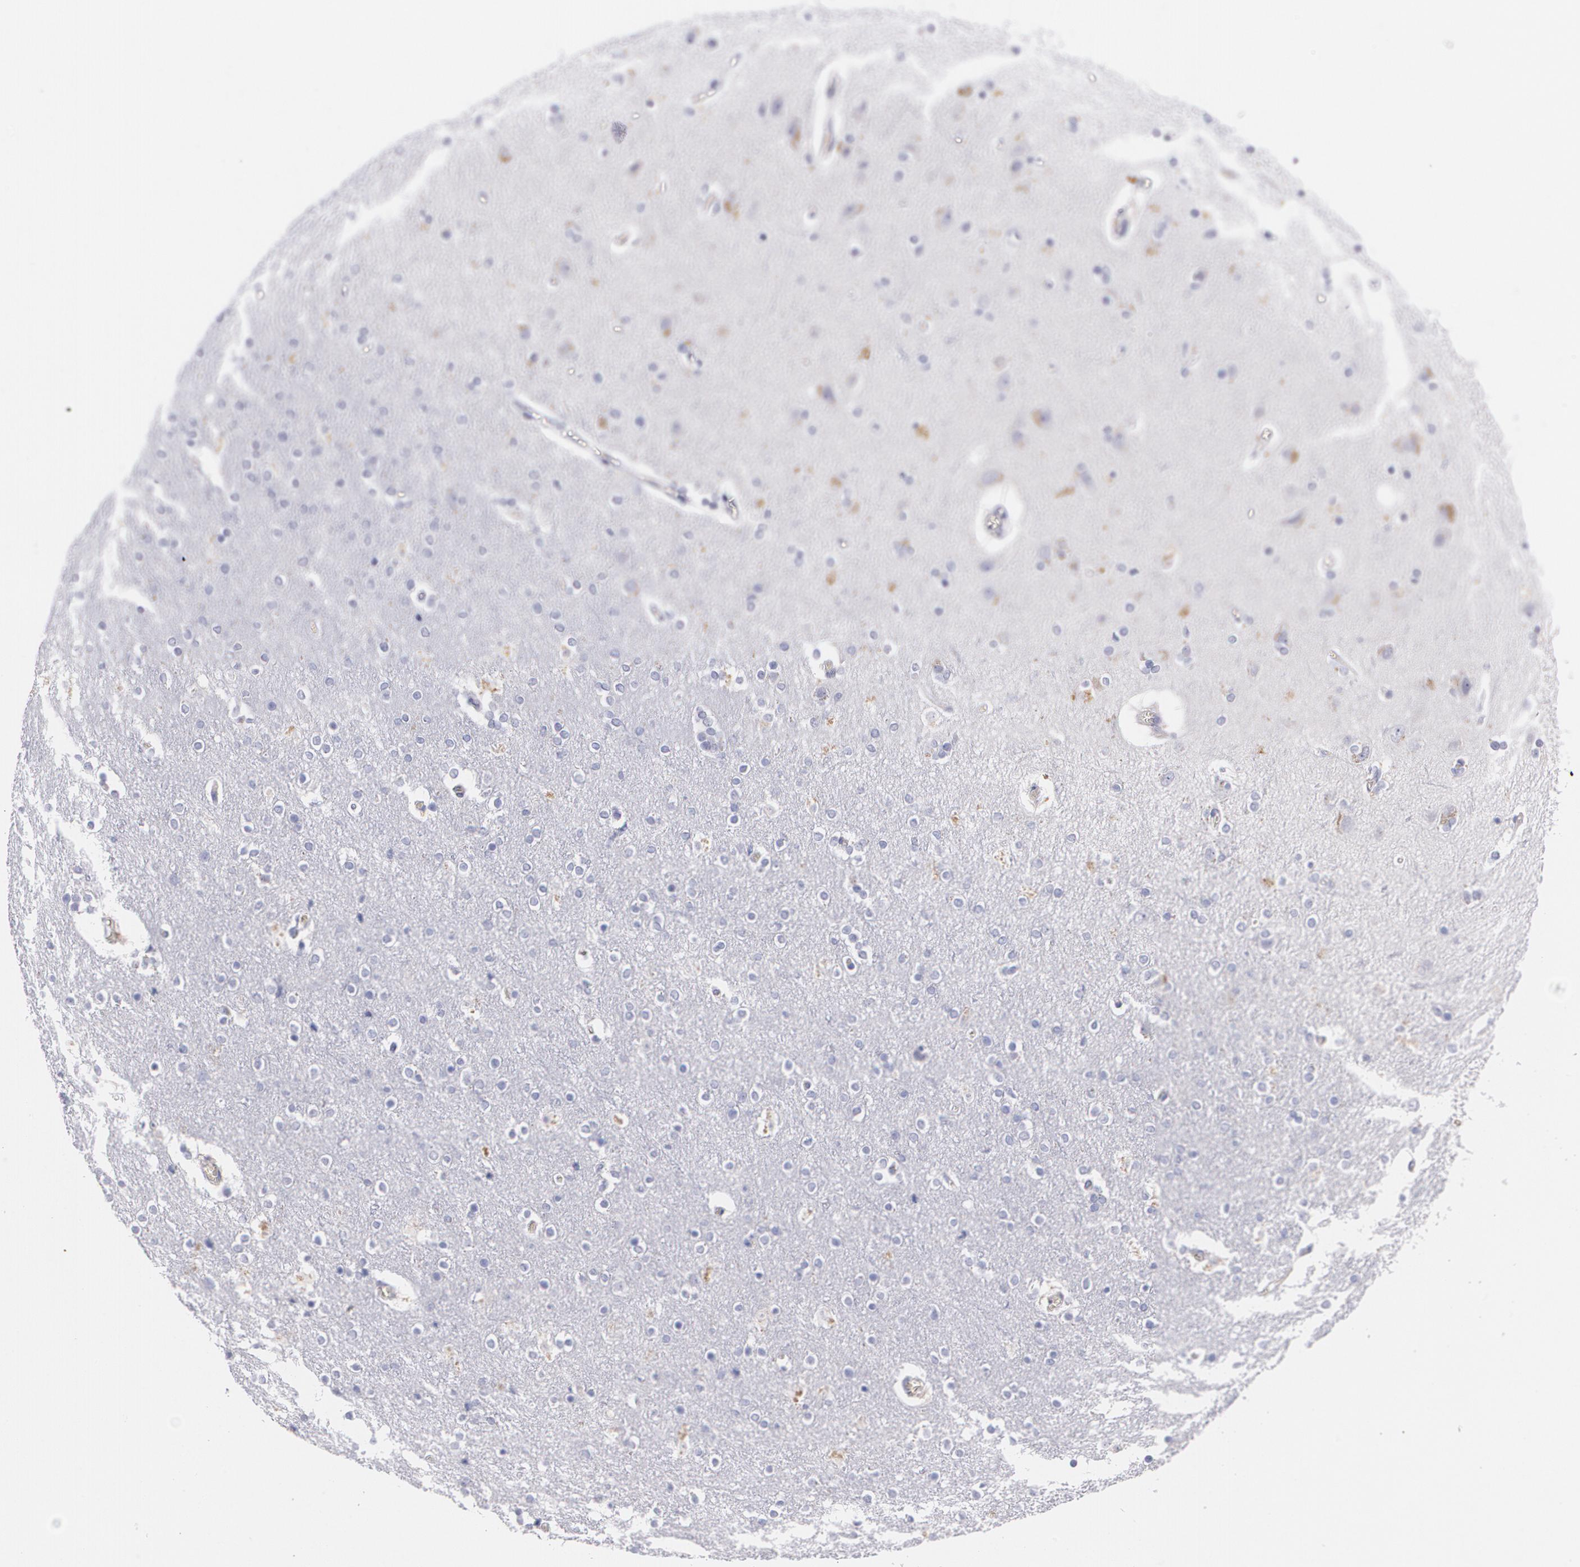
{"staining": {"intensity": "negative", "quantity": "none", "location": "none"}, "tissue": "cerebral cortex", "cell_type": "Endothelial cells", "image_type": "normal", "snomed": [{"axis": "morphology", "description": "Normal tissue, NOS"}, {"axis": "topography", "description": "Cerebral cortex"}], "caption": "DAB (3,3'-diaminobenzidine) immunohistochemical staining of unremarkable cerebral cortex reveals no significant staining in endothelial cells.", "gene": "HMMR", "patient": {"sex": "female", "age": 54}}